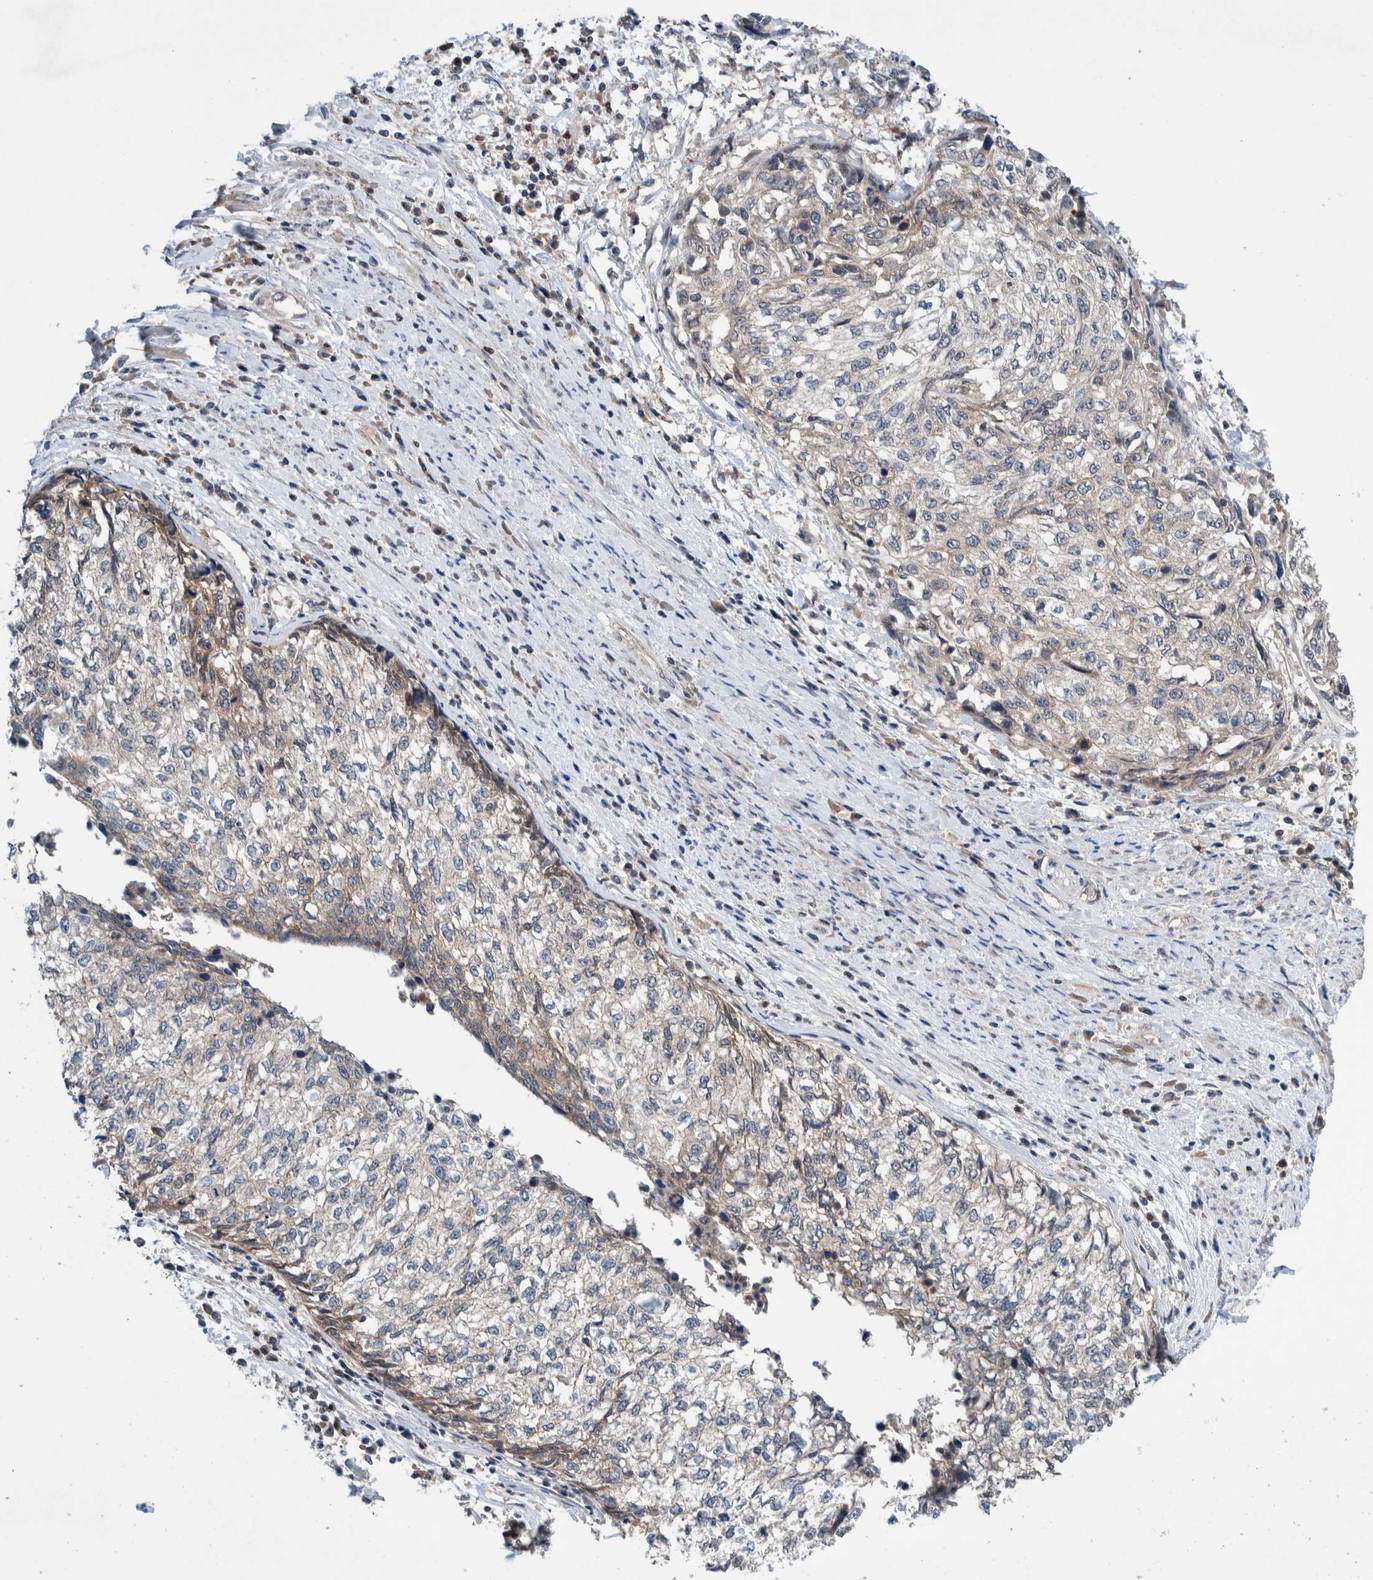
{"staining": {"intensity": "weak", "quantity": "25%-75%", "location": "cytoplasmic/membranous"}, "tissue": "cervical cancer", "cell_type": "Tumor cells", "image_type": "cancer", "snomed": [{"axis": "morphology", "description": "Squamous cell carcinoma, NOS"}, {"axis": "topography", "description": "Cervix"}], "caption": "Squamous cell carcinoma (cervical) was stained to show a protein in brown. There is low levels of weak cytoplasmic/membranous positivity in approximately 25%-75% of tumor cells.", "gene": "PIK3R6", "patient": {"sex": "female", "age": 57}}